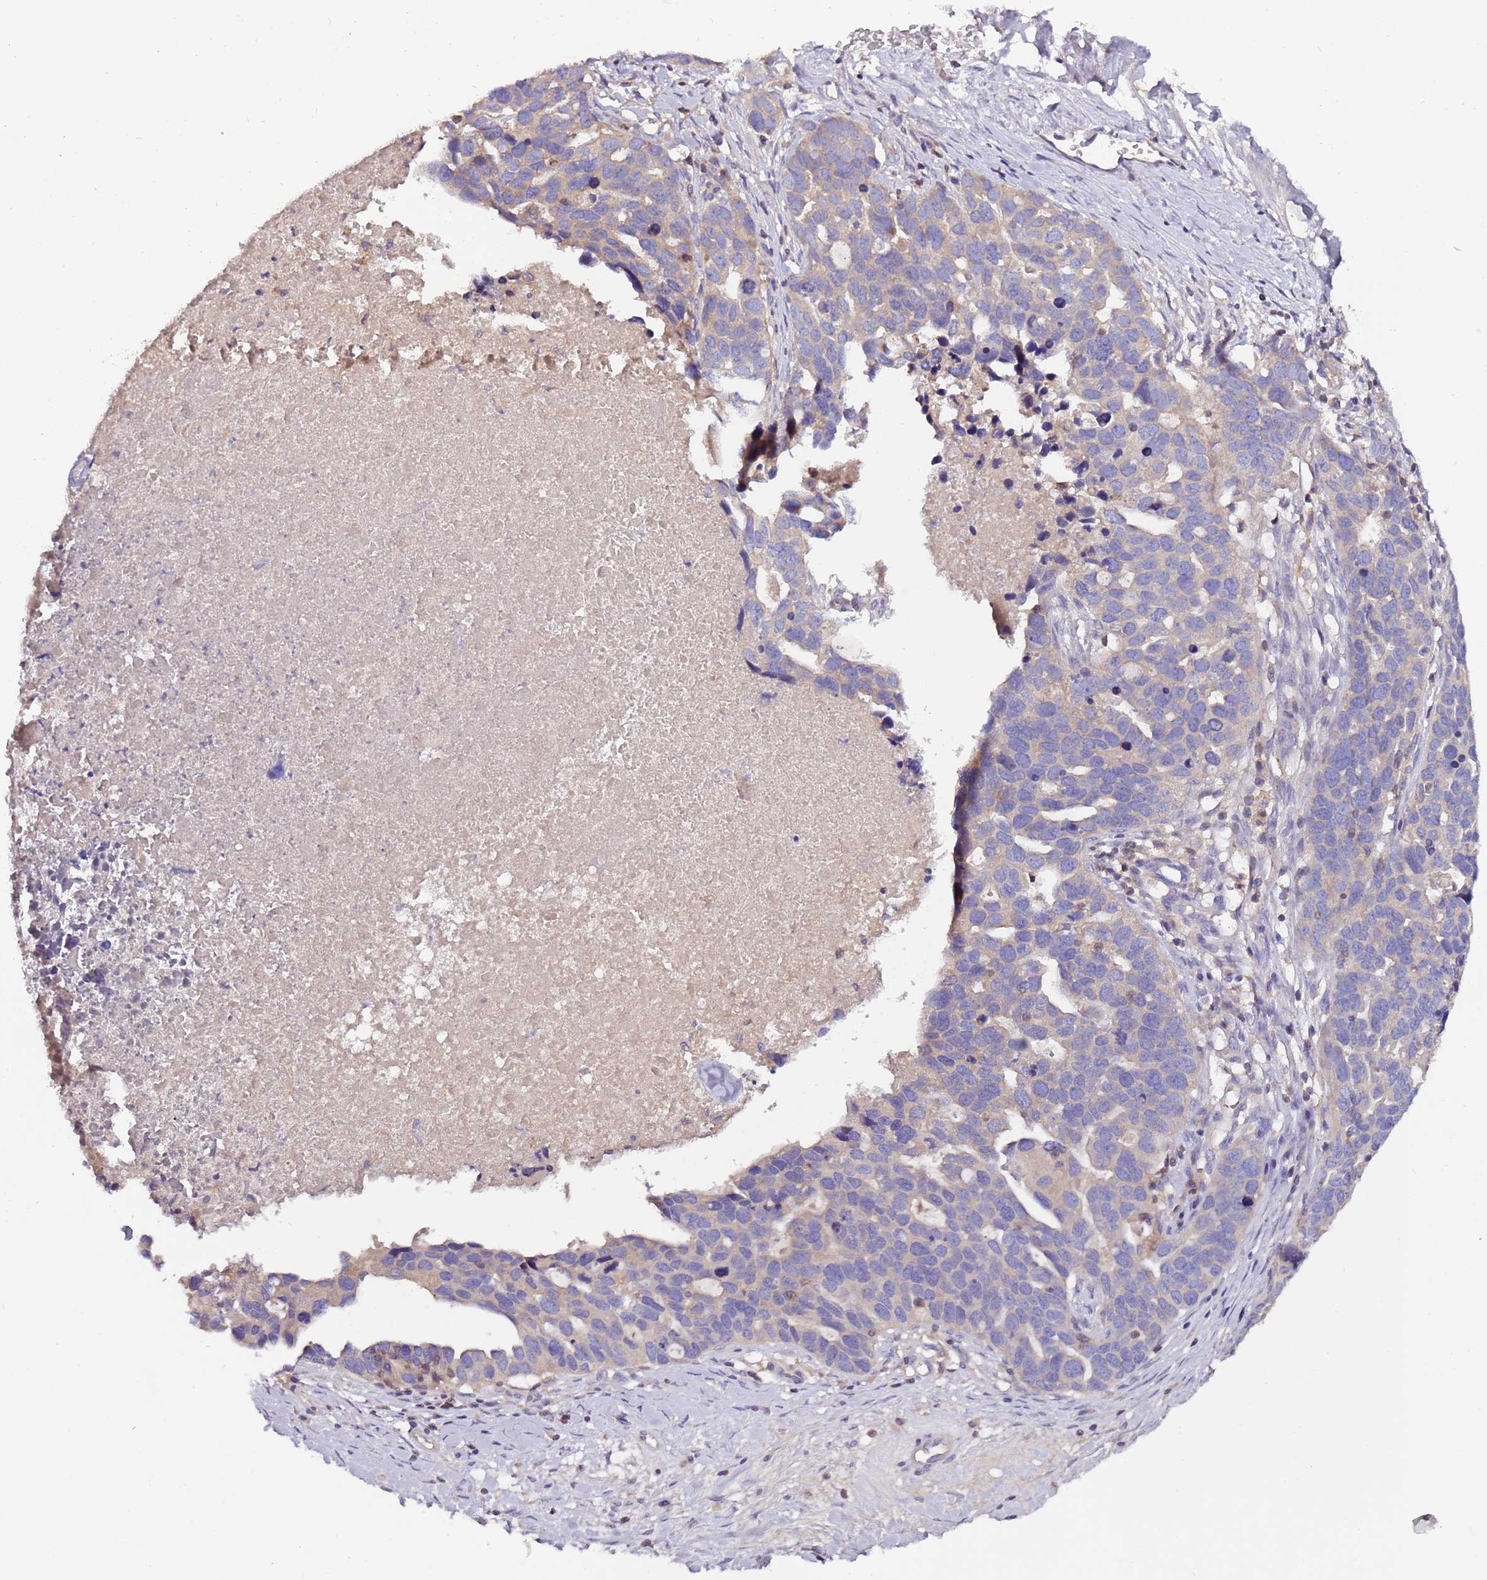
{"staining": {"intensity": "weak", "quantity": "<25%", "location": "cytoplasmic/membranous"}, "tissue": "ovarian cancer", "cell_type": "Tumor cells", "image_type": "cancer", "snomed": [{"axis": "morphology", "description": "Cystadenocarcinoma, serous, NOS"}, {"axis": "topography", "description": "Ovary"}], "caption": "There is no significant positivity in tumor cells of ovarian serous cystadenocarcinoma.", "gene": "IGIP", "patient": {"sex": "female", "age": 54}}